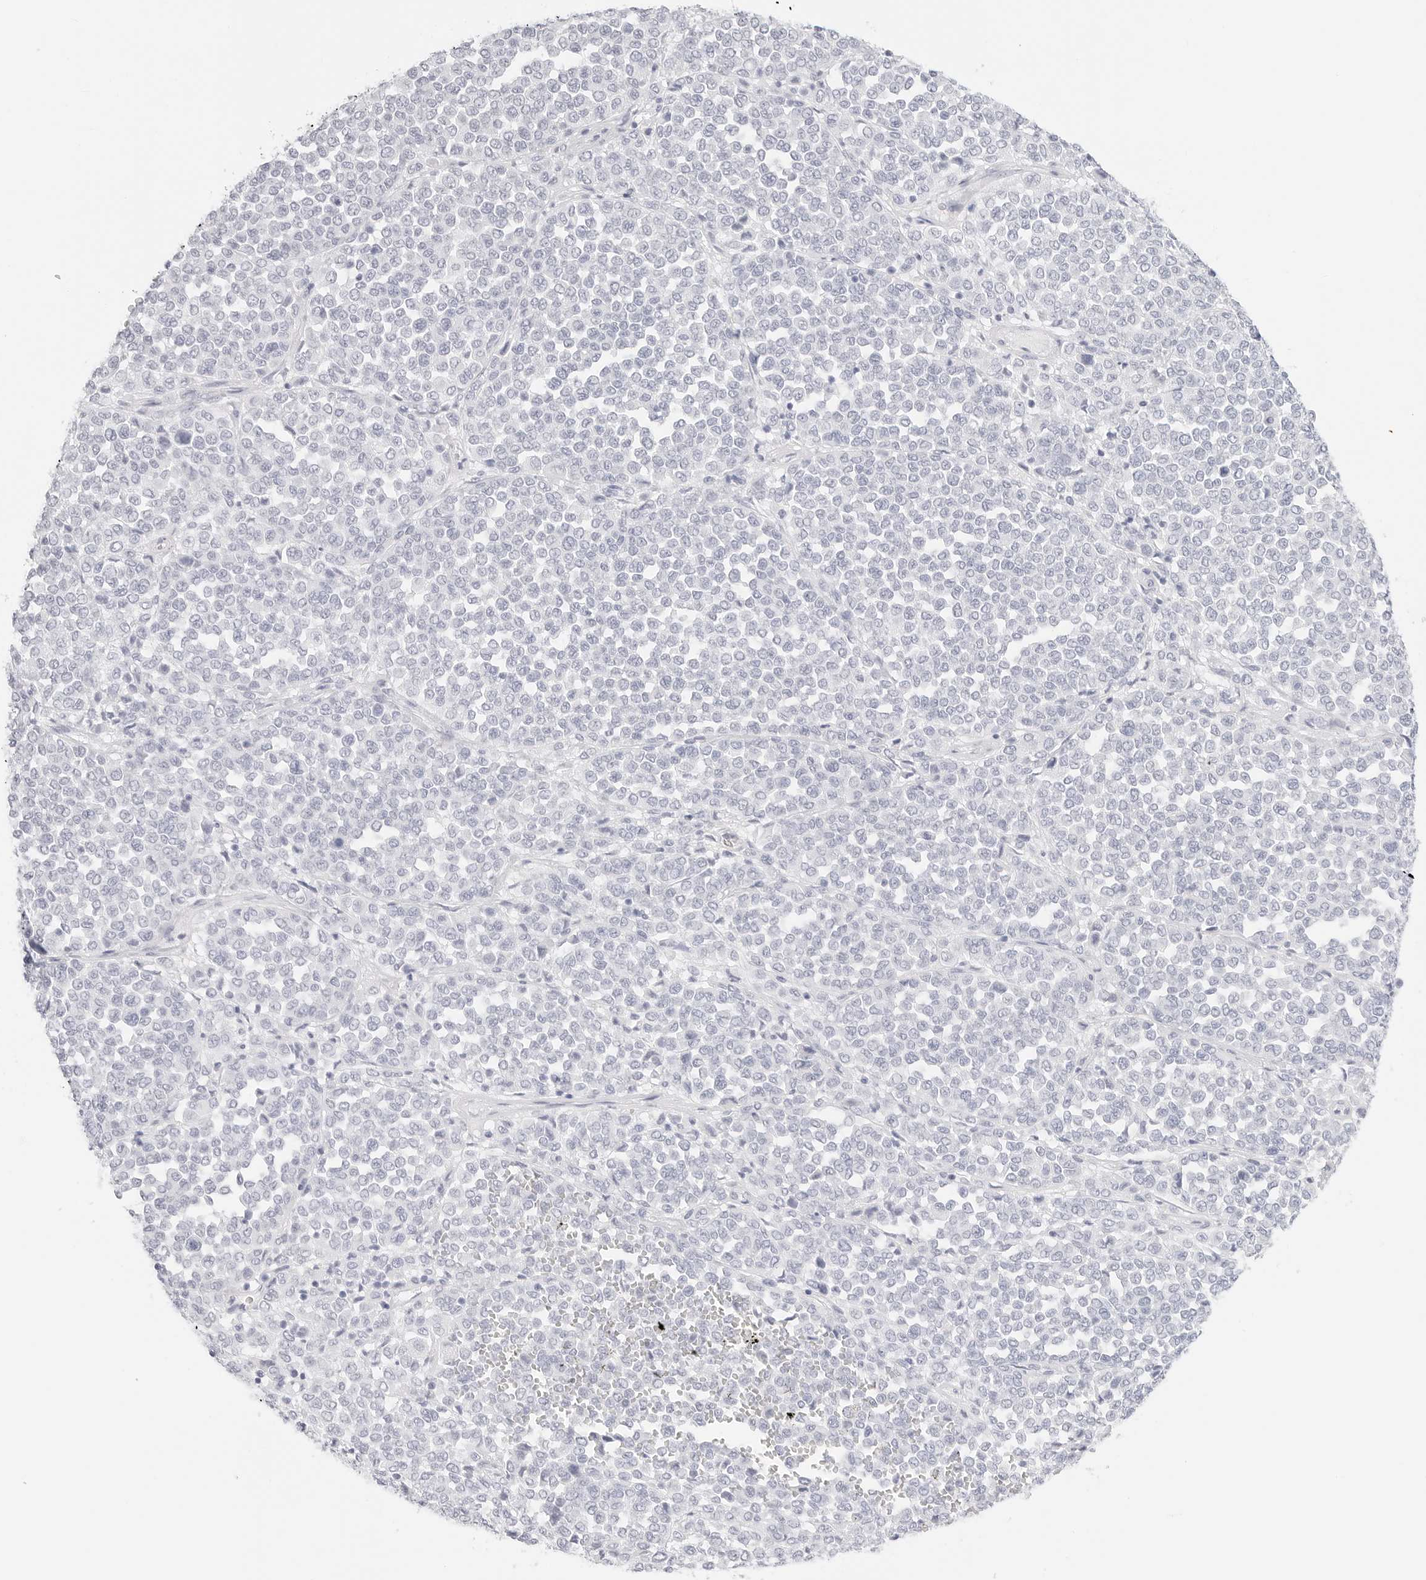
{"staining": {"intensity": "negative", "quantity": "none", "location": "none"}, "tissue": "melanoma", "cell_type": "Tumor cells", "image_type": "cancer", "snomed": [{"axis": "morphology", "description": "Malignant melanoma, Metastatic site"}, {"axis": "topography", "description": "Pancreas"}], "caption": "Tumor cells show no significant protein expression in melanoma.", "gene": "TFF2", "patient": {"sex": "female", "age": 30}}